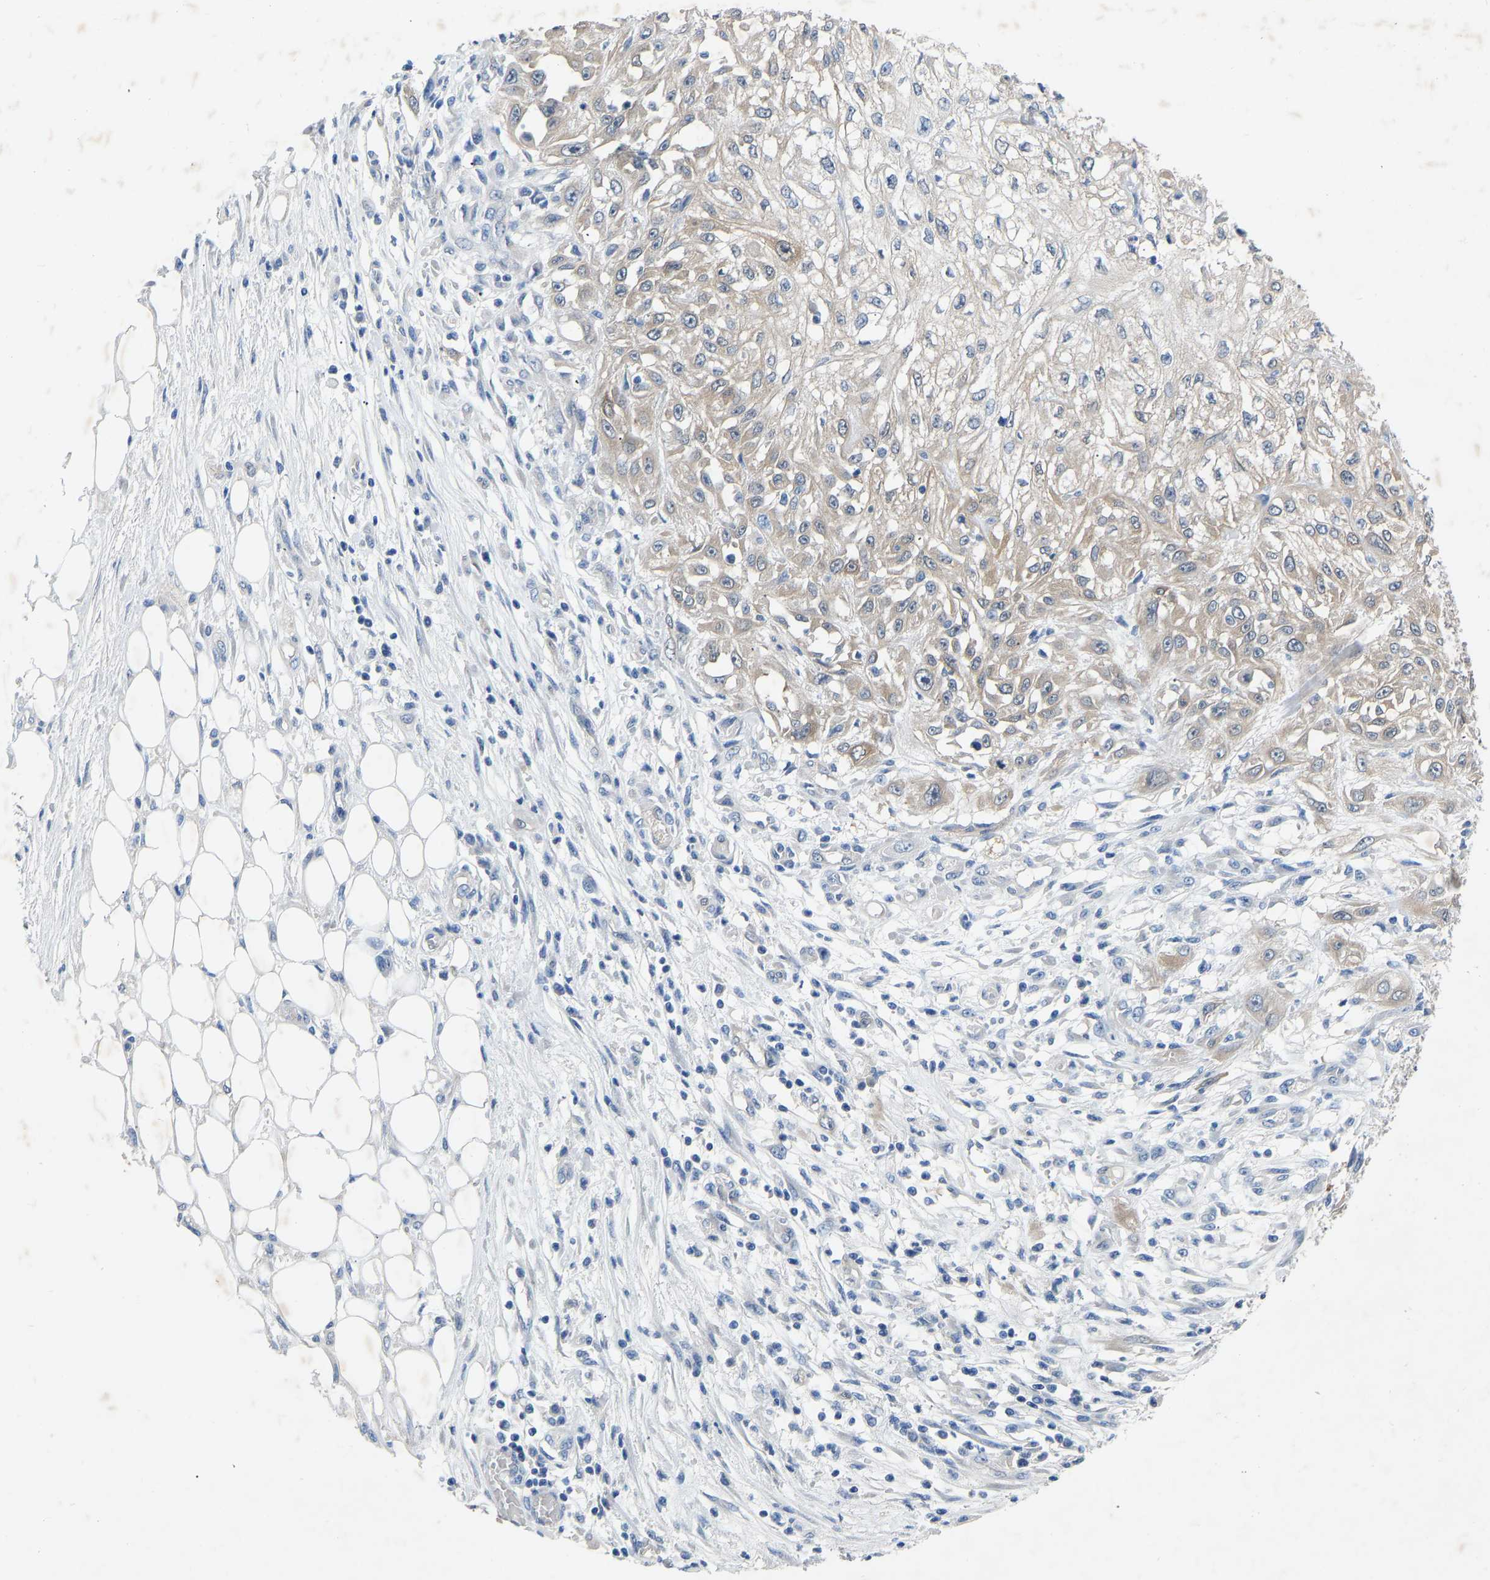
{"staining": {"intensity": "weak", "quantity": "25%-75%", "location": "cytoplasmic/membranous"}, "tissue": "skin cancer", "cell_type": "Tumor cells", "image_type": "cancer", "snomed": [{"axis": "morphology", "description": "Squamous cell carcinoma, NOS"}, {"axis": "morphology", "description": "Squamous cell carcinoma, metastatic, NOS"}, {"axis": "topography", "description": "Skin"}, {"axis": "topography", "description": "Lymph node"}], "caption": "Immunohistochemistry micrograph of human skin cancer stained for a protein (brown), which demonstrates low levels of weak cytoplasmic/membranous positivity in about 25%-75% of tumor cells.", "gene": "RBP1", "patient": {"sex": "male", "age": 75}}